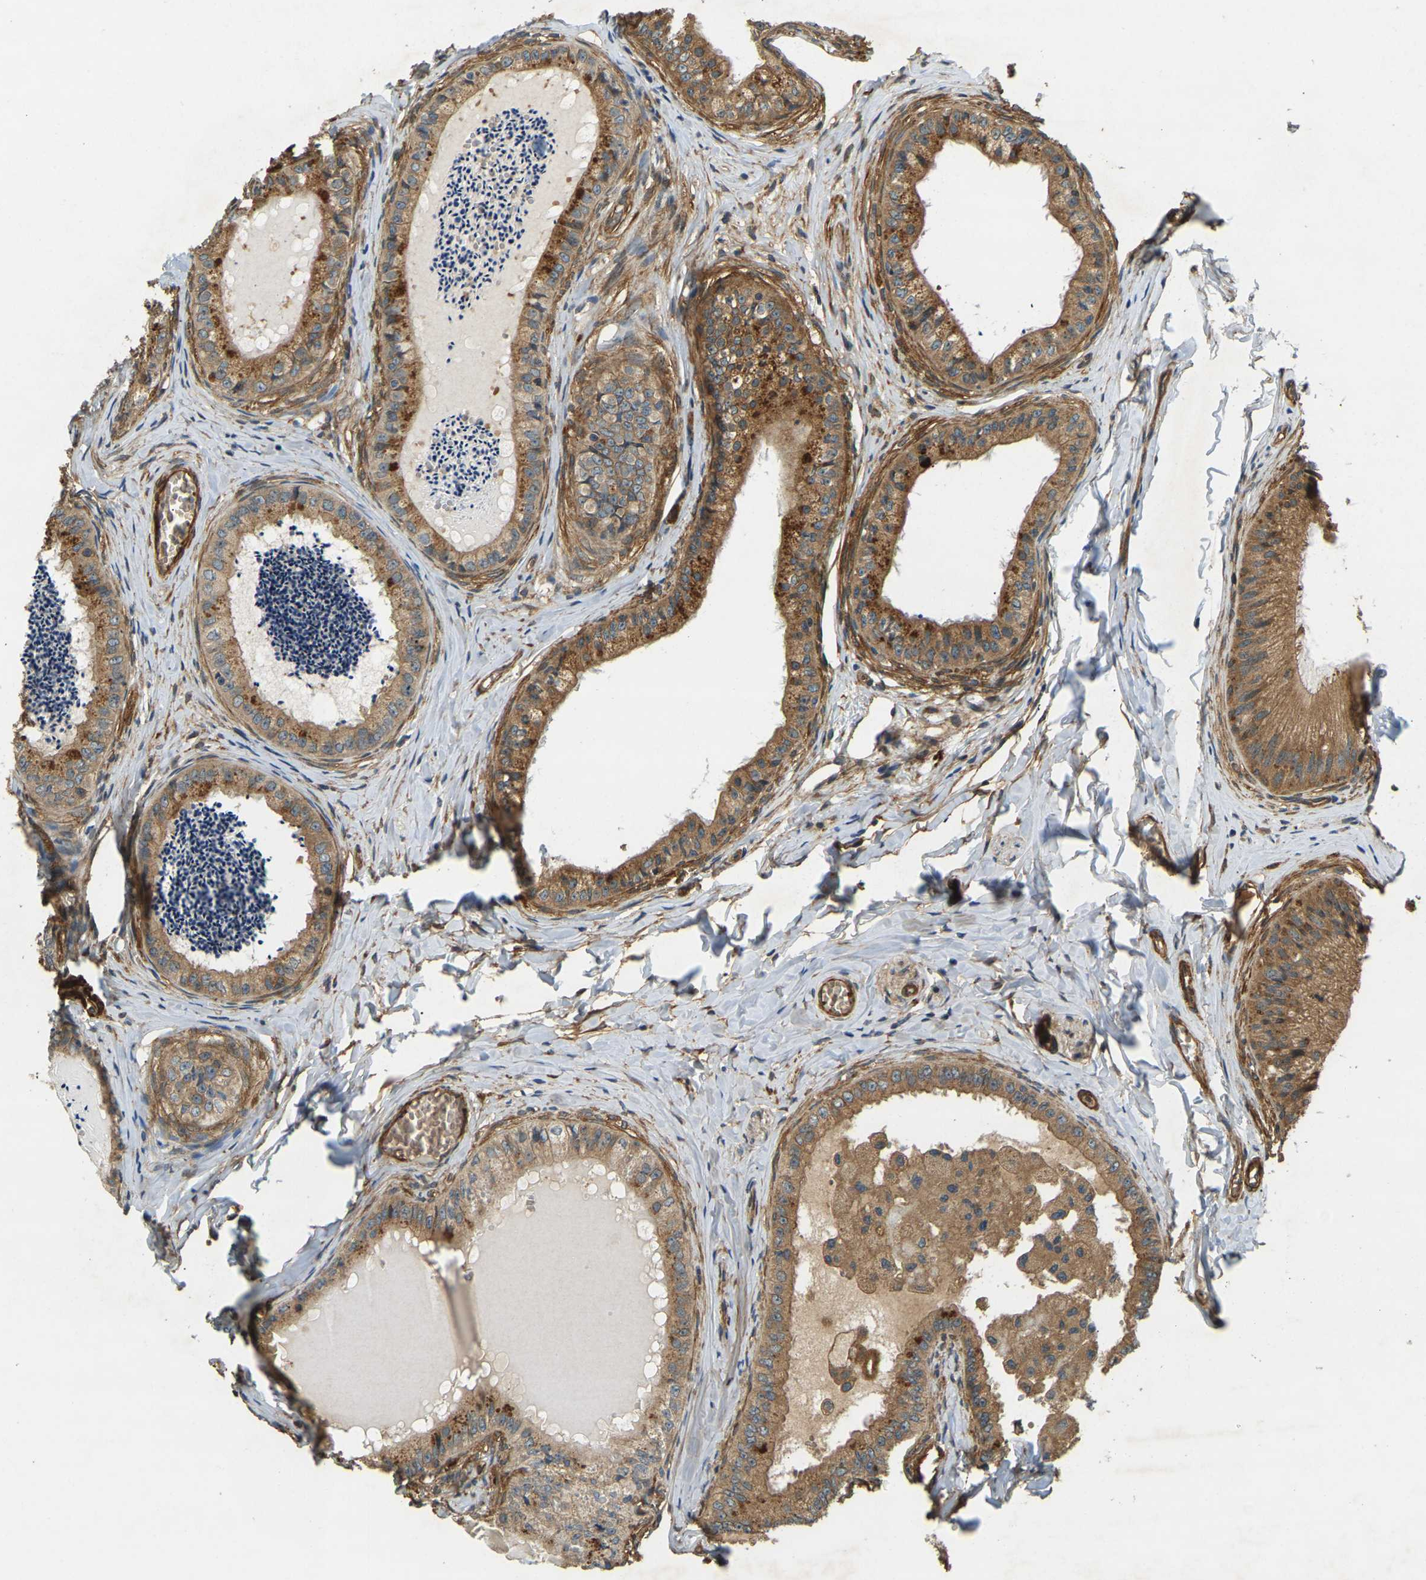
{"staining": {"intensity": "strong", "quantity": ">75%", "location": "cytoplasmic/membranous"}, "tissue": "epididymis", "cell_type": "Glandular cells", "image_type": "normal", "snomed": [{"axis": "morphology", "description": "Normal tissue, NOS"}, {"axis": "topography", "description": "Epididymis"}], "caption": "Glandular cells reveal high levels of strong cytoplasmic/membranous expression in approximately >75% of cells in normal epididymis.", "gene": "ERGIC1", "patient": {"sex": "male", "age": 31}}